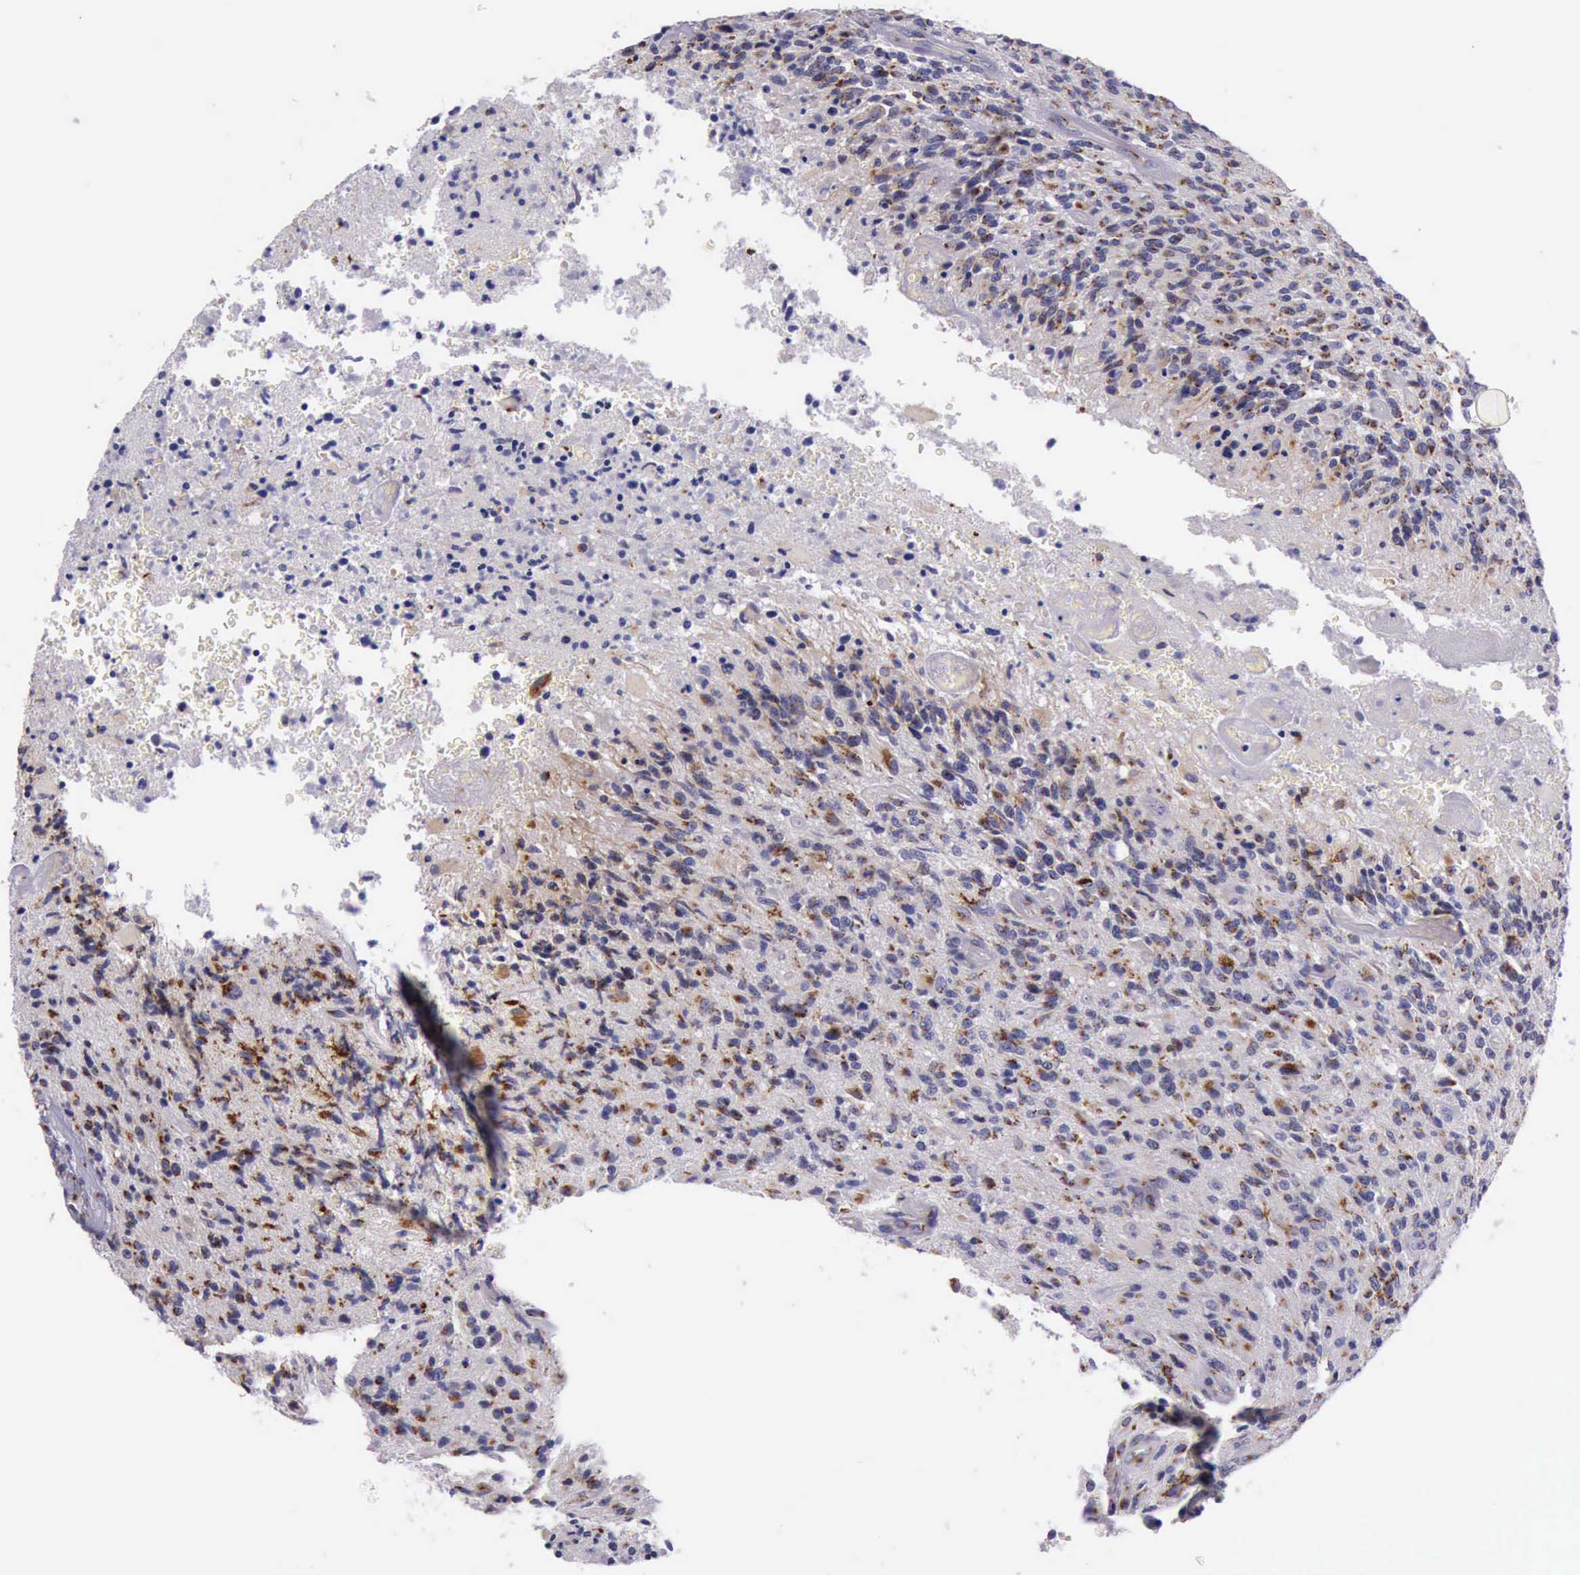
{"staining": {"intensity": "strong", "quantity": ">75%", "location": "cytoplasmic/membranous"}, "tissue": "glioma", "cell_type": "Tumor cells", "image_type": "cancer", "snomed": [{"axis": "morphology", "description": "Glioma, malignant, High grade"}, {"axis": "topography", "description": "Brain"}], "caption": "High-grade glioma (malignant) stained for a protein (brown) displays strong cytoplasmic/membranous positive positivity in approximately >75% of tumor cells.", "gene": "GOLGA5", "patient": {"sex": "male", "age": 36}}